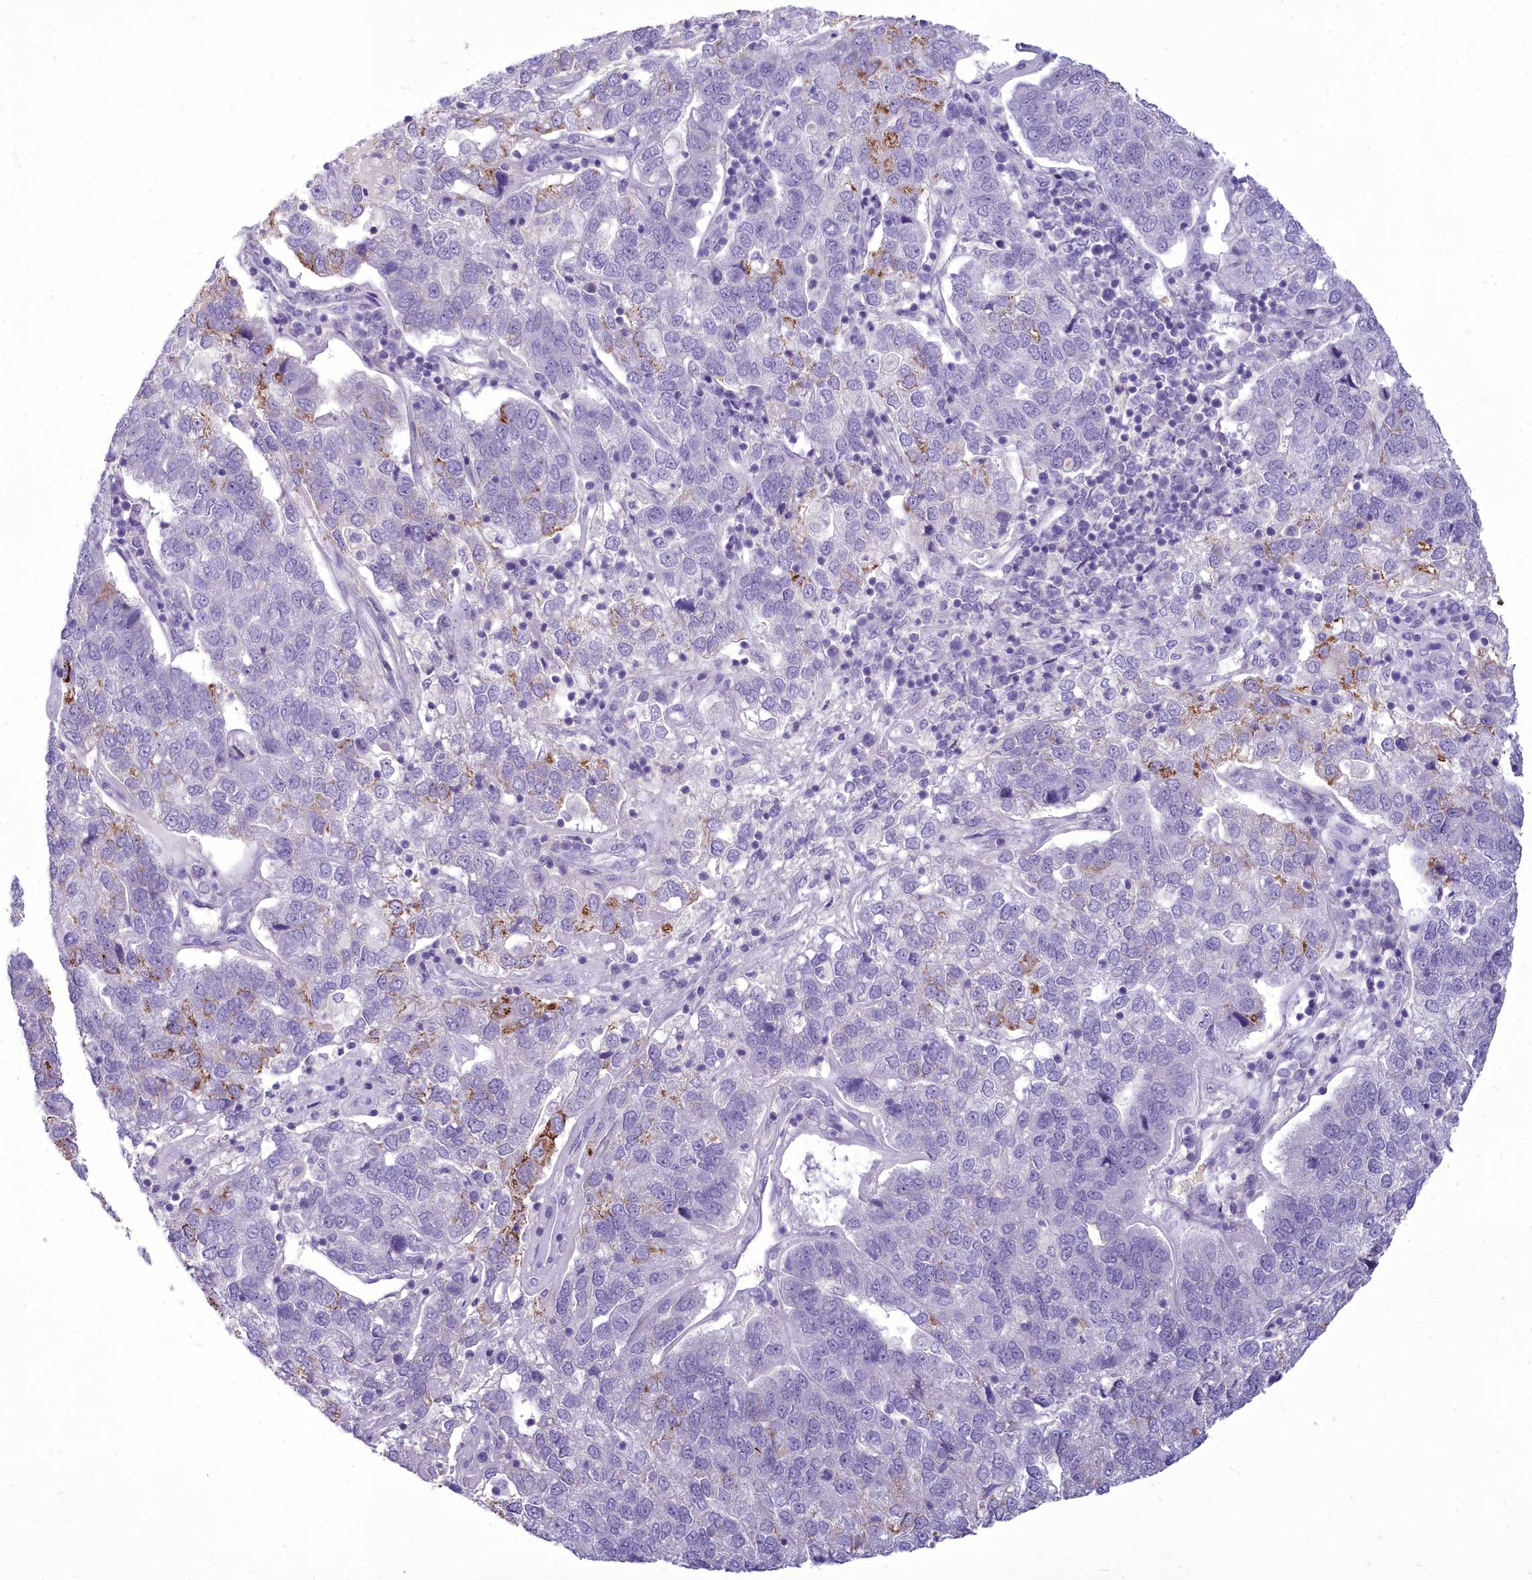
{"staining": {"intensity": "moderate", "quantity": "<25%", "location": "cytoplasmic/membranous"}, "tissue": "pancreatic cancer", "cell_type": "Tumor cells", "image_type": "cancer", "snomed": [{"axis": "morphology", "description": "Adenocarcinoma, NOS"}, {"axis": "topography", "description": "Pancreas"}], "caption": "Protein staining demonstrates moderate cytoplasmic/membranous positivity in about <25% of tumor cells in pancreatic adenocarcinoma.", "gene": "OSTN", "patient": {"sex": "female", "age": 61}}